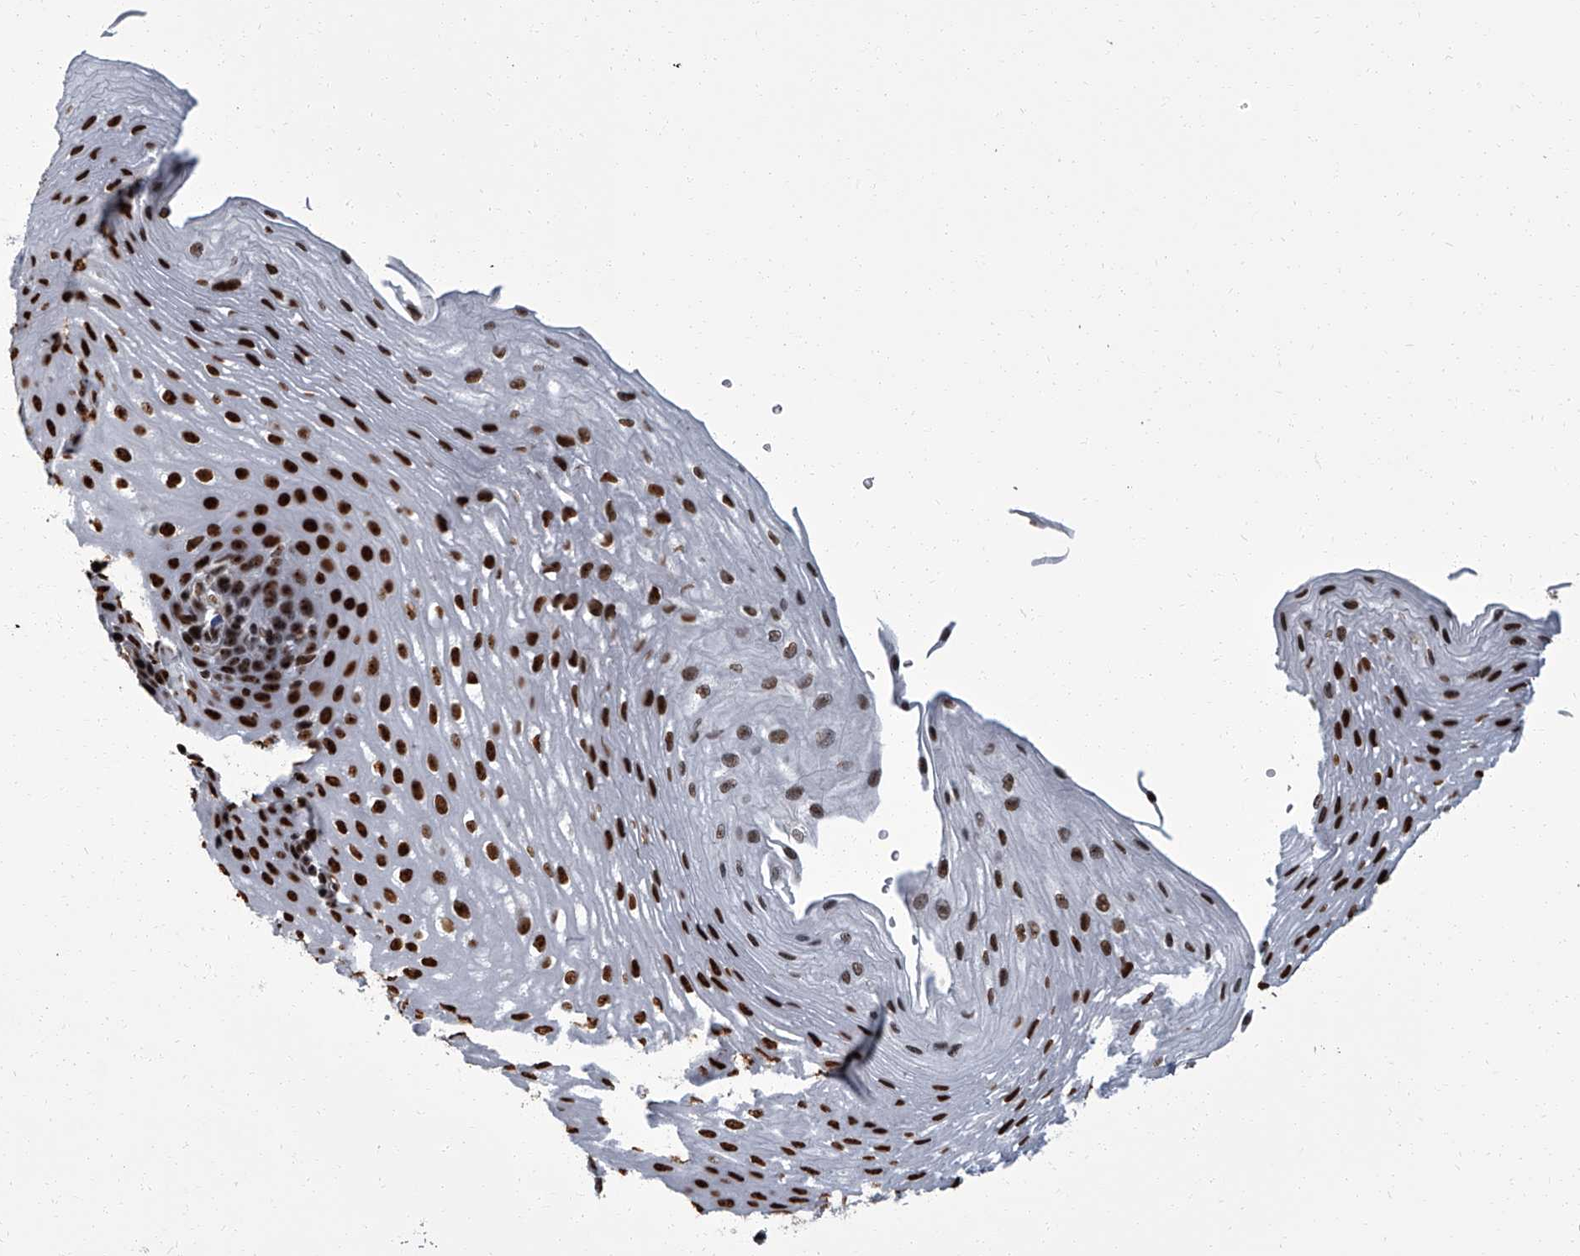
{"staining": {"intensity": "strong", "quantity": ">75%", "location": "nuclear"}, "tissue": "esophagus", "cell_type": "Squamous epithelial cells", "image_type": "normal", "snomed": [{"axis": "morphology", "description": "Normal tissue, NOS"}, {"axis": "topography", "description": "Esophagus"}], "caption": "A histopathology image of esophagus stained for a protein shows strong nuclear brown staining in squamous epithelial cells. Nuclei are stained in blue.", "gene": "ZNF518B", "patient": {"sex": "female", "age": 66}}